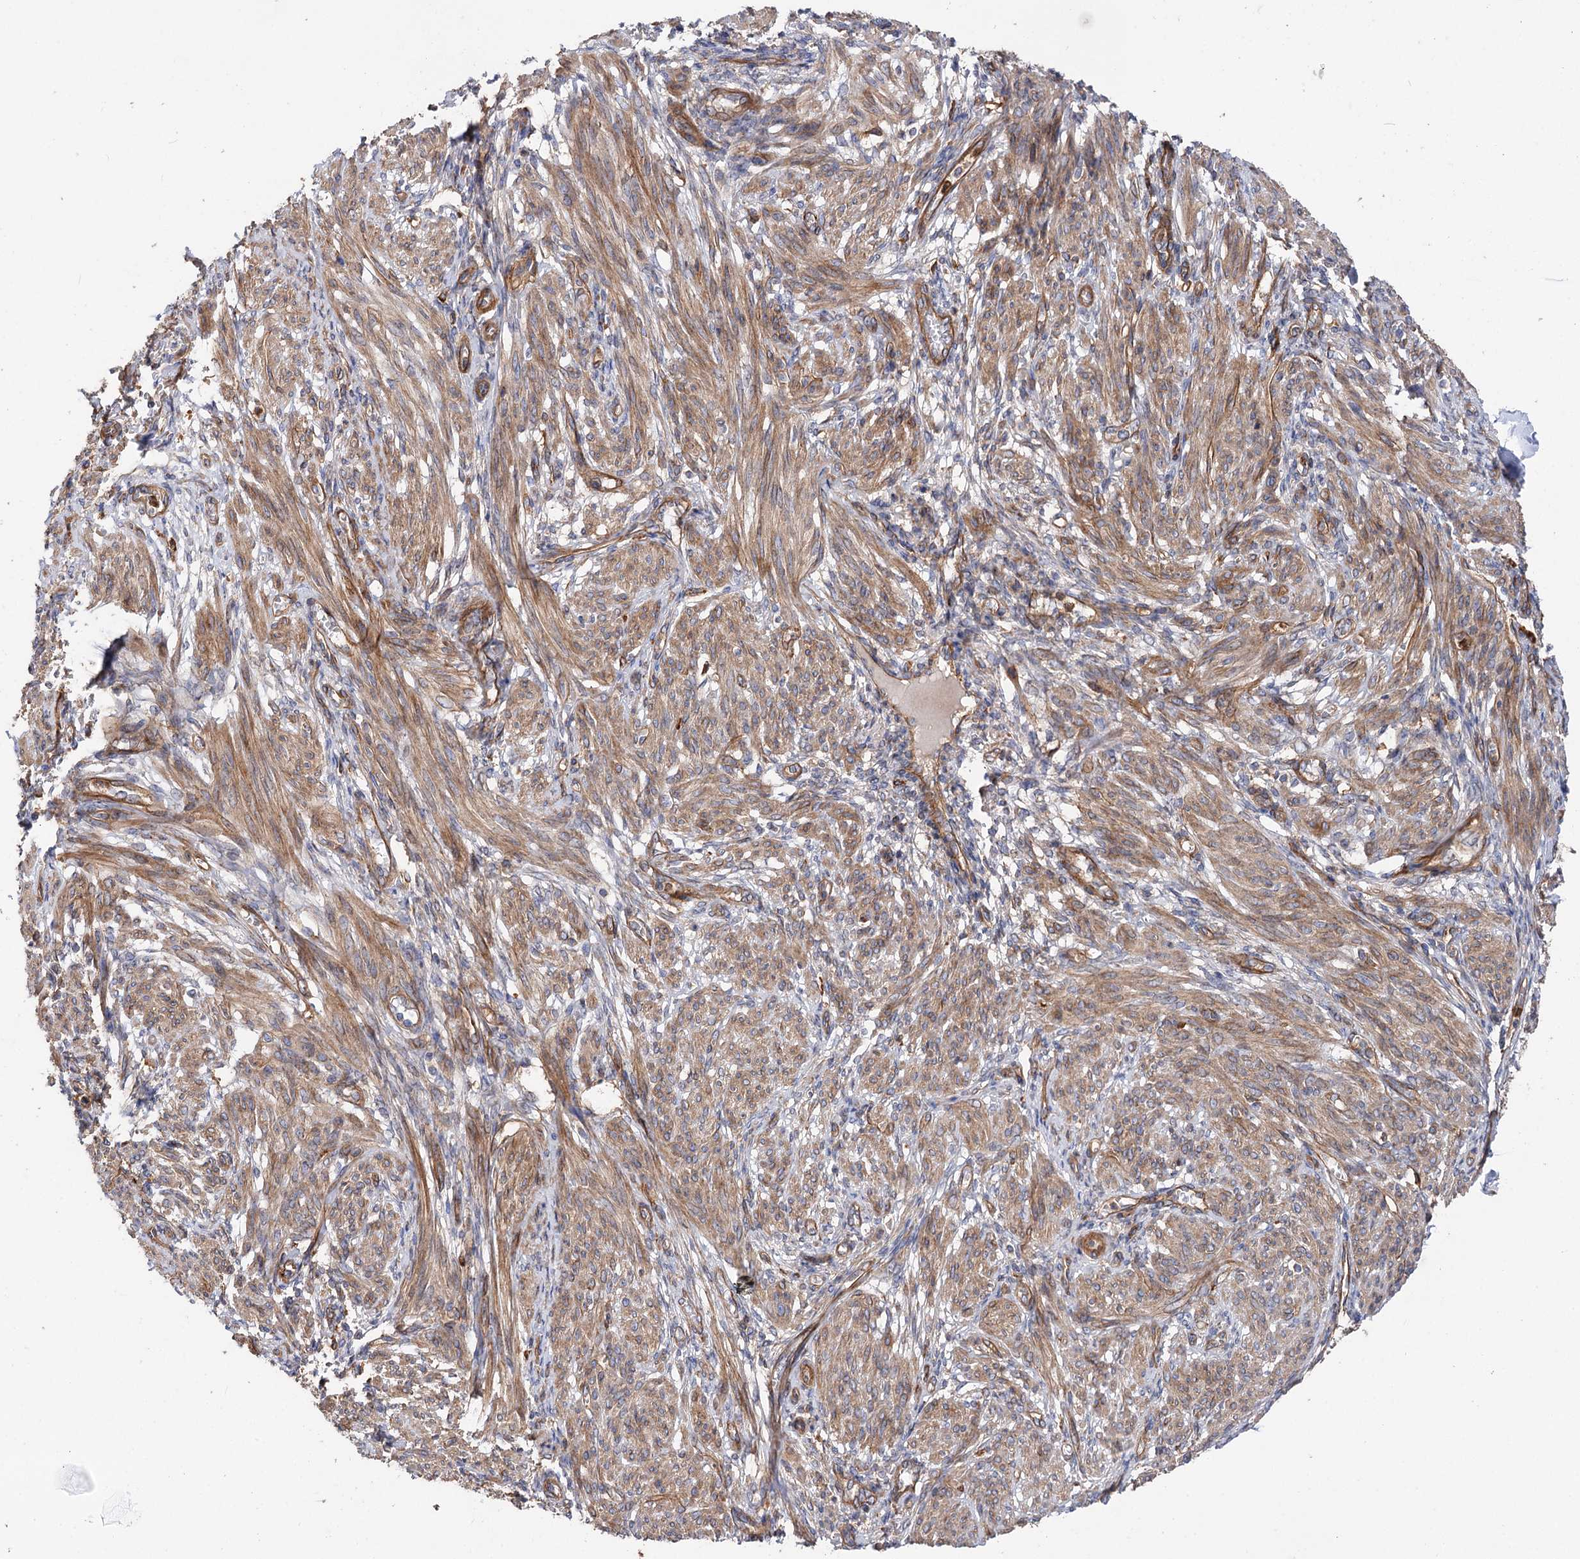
{"staining": {"intensity": "strong", "quantity": "25%-75%", "location": "cytoplasmic/membranous"}, "tissue": "smooth muscle", "cell_type": "Smooth muscle cells", "image_type": "normal", "snomed": [{"axis": "morphology", "description": "Normal tissue, NOS"}, {"axis": "topography", "description": "Smooth muscle"}], "caption": "The photomicrograph exhibits a brown stain indicating the presence of a protein in the cytoplasmic/membranous of smooth muscle cells in smooth muscle.", "gene": "CSAD", "patient": {"sex": "female", "age": 39}}